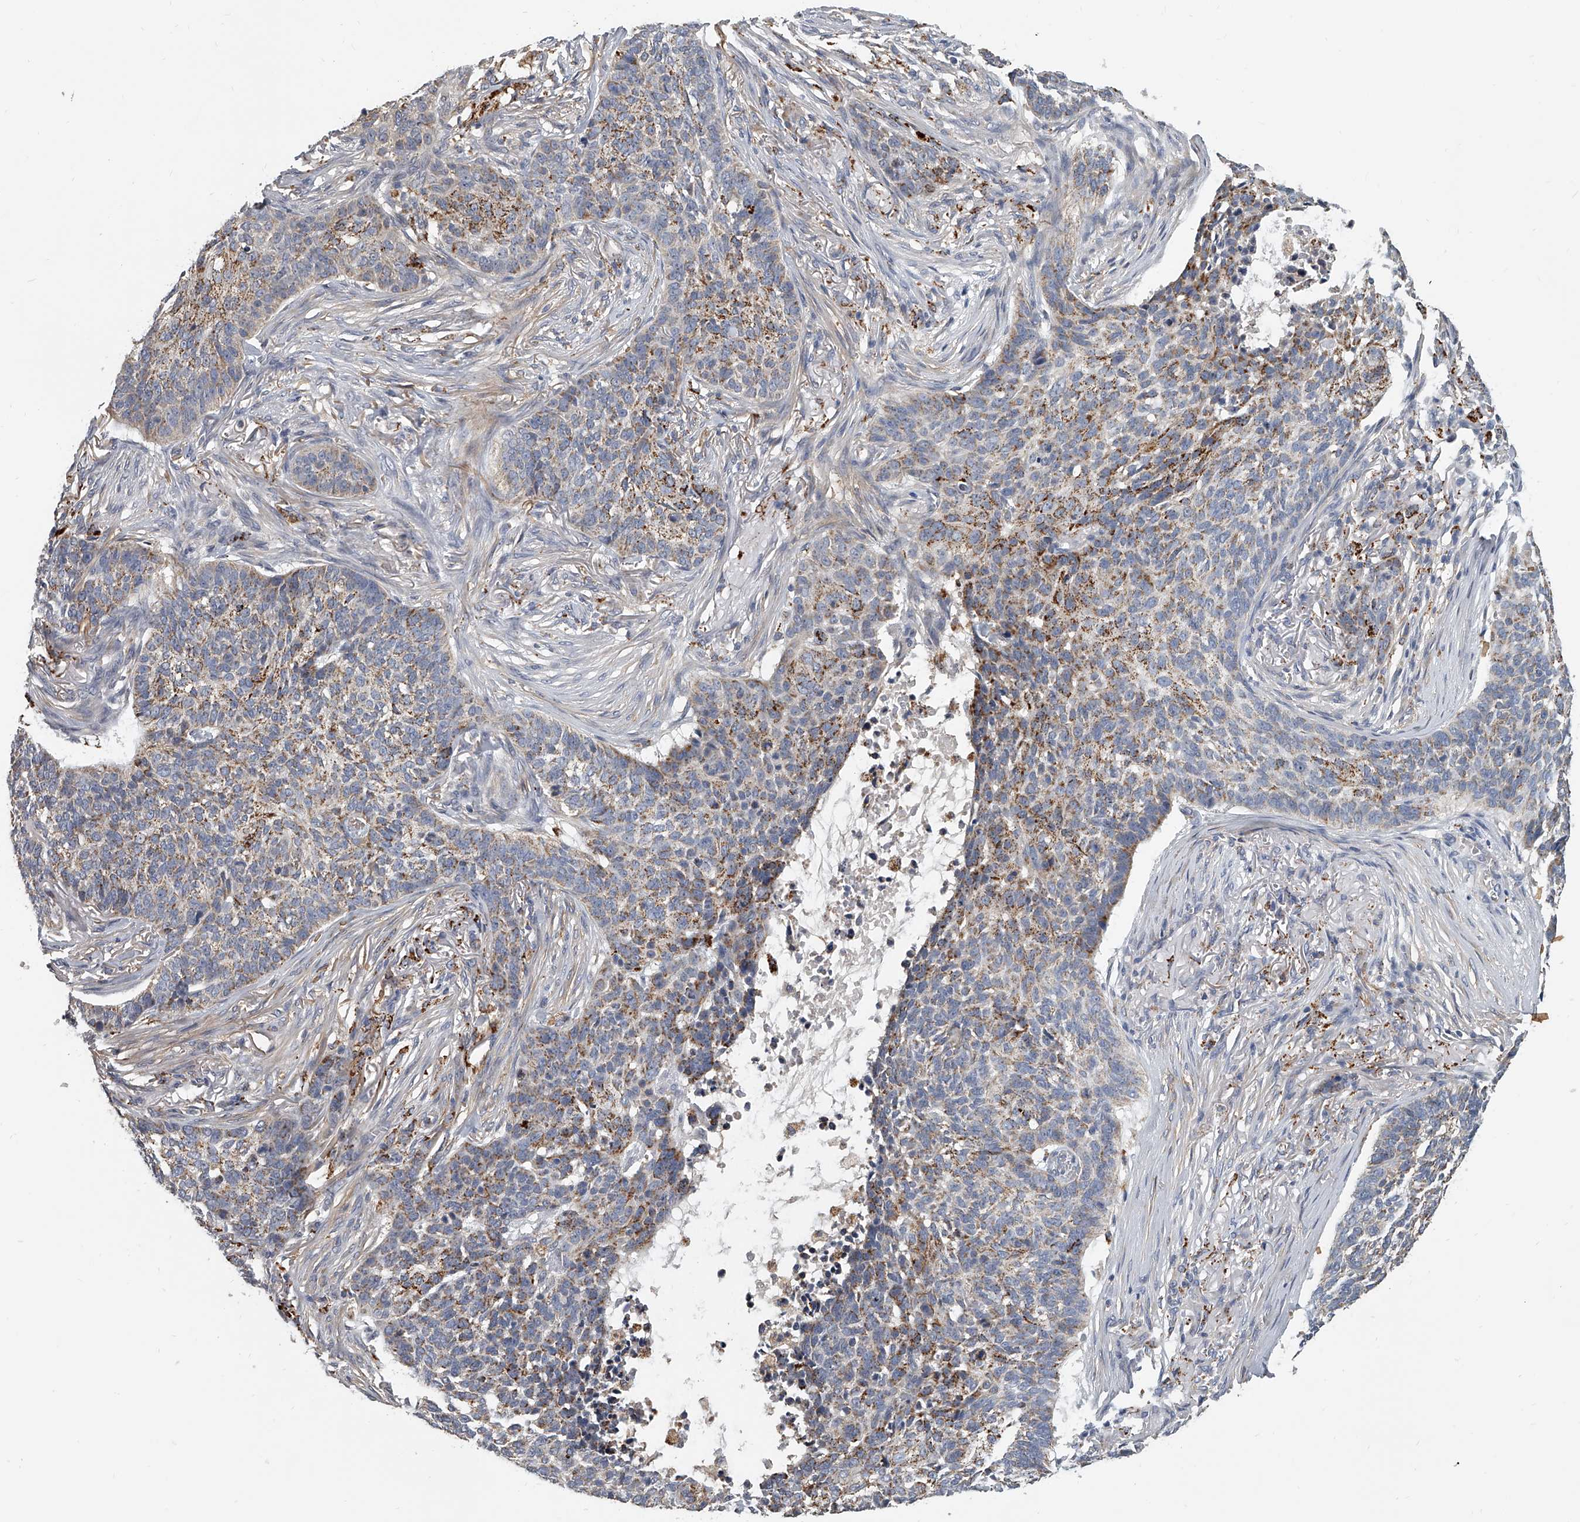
{"staining": {"intensity": "moderate", "quantity": "25%-75%", "location": "cytoplasmic/membranous"}, "tissue": "skin cancer", "cell_type": "Tumor cells", "image_type": "cancer", "snomed": [{"axis": "morphology", "description": "Basal cell carcinoma"}, {"axis": "topography", "description": "Skin"}], "caption": "Human basal cell carcinoma (skin) stained with a protein marker exhibits moderate staining in tumor cells.", "gene": "KLHL7", "patient": {"sex": "male", "age": 85}}